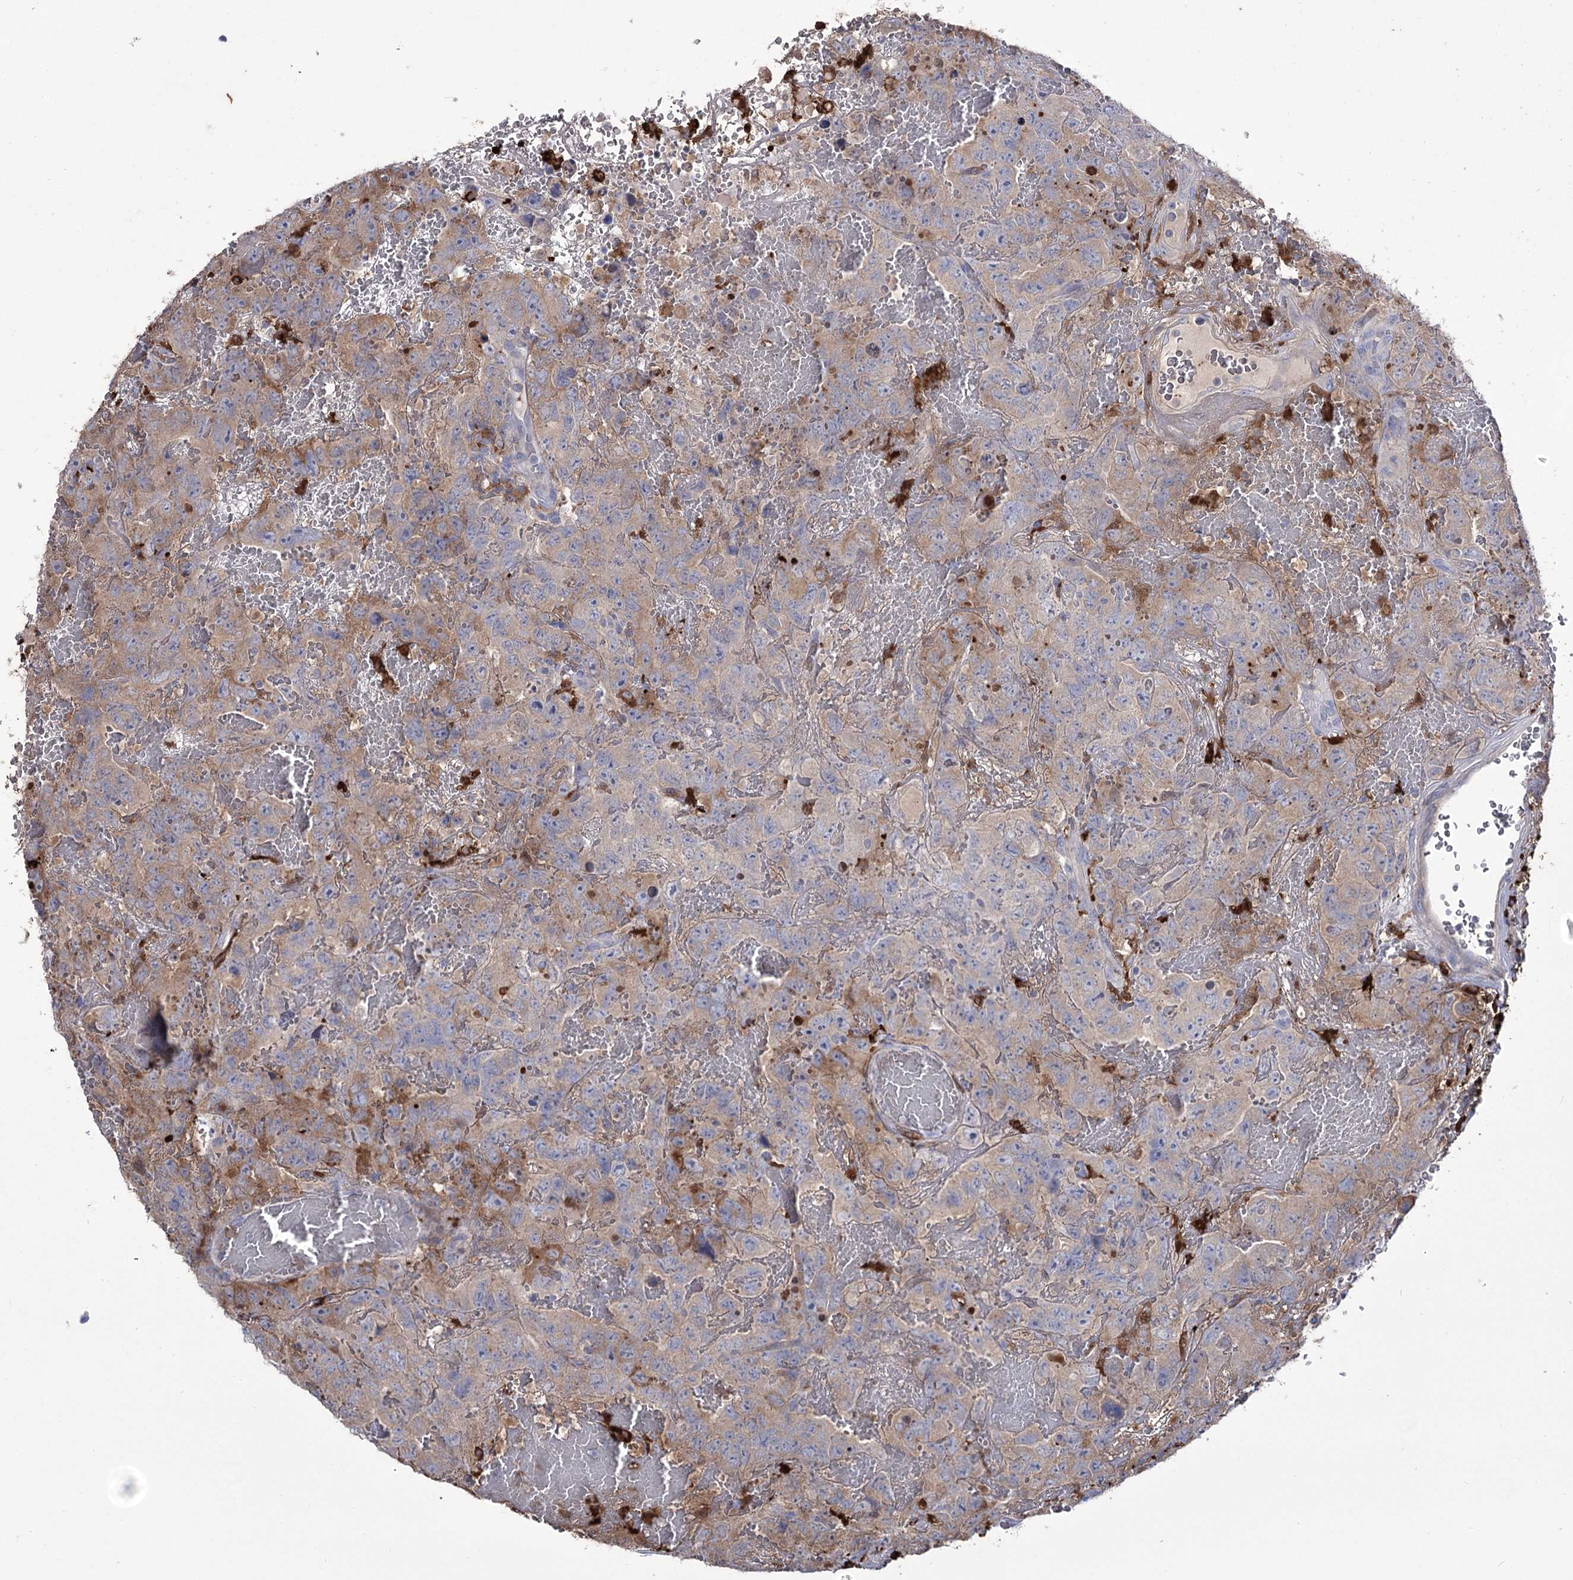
{"staining": {"intensity": "weak", "quantity": "25%-75%", "location": "cytoplasmic/membranous"}, "tissue": "testis cancer", "cell_type": "Tumor cells", "image_type": "cancer", "snomed": [{"axis": "morphology", "description": "Carcinoma, Embryonal, NOS"}, {"axis": "topography", "description": "Testis"}], "caption": "This histopathology image demonstrates IHC staining of testis cancer, with low weak cytoplasmic/membranous expression in approximately 25%-75% of tumor cells.", "gene": "ZNF622", "patient": {"sex": "male", "age": 45}}